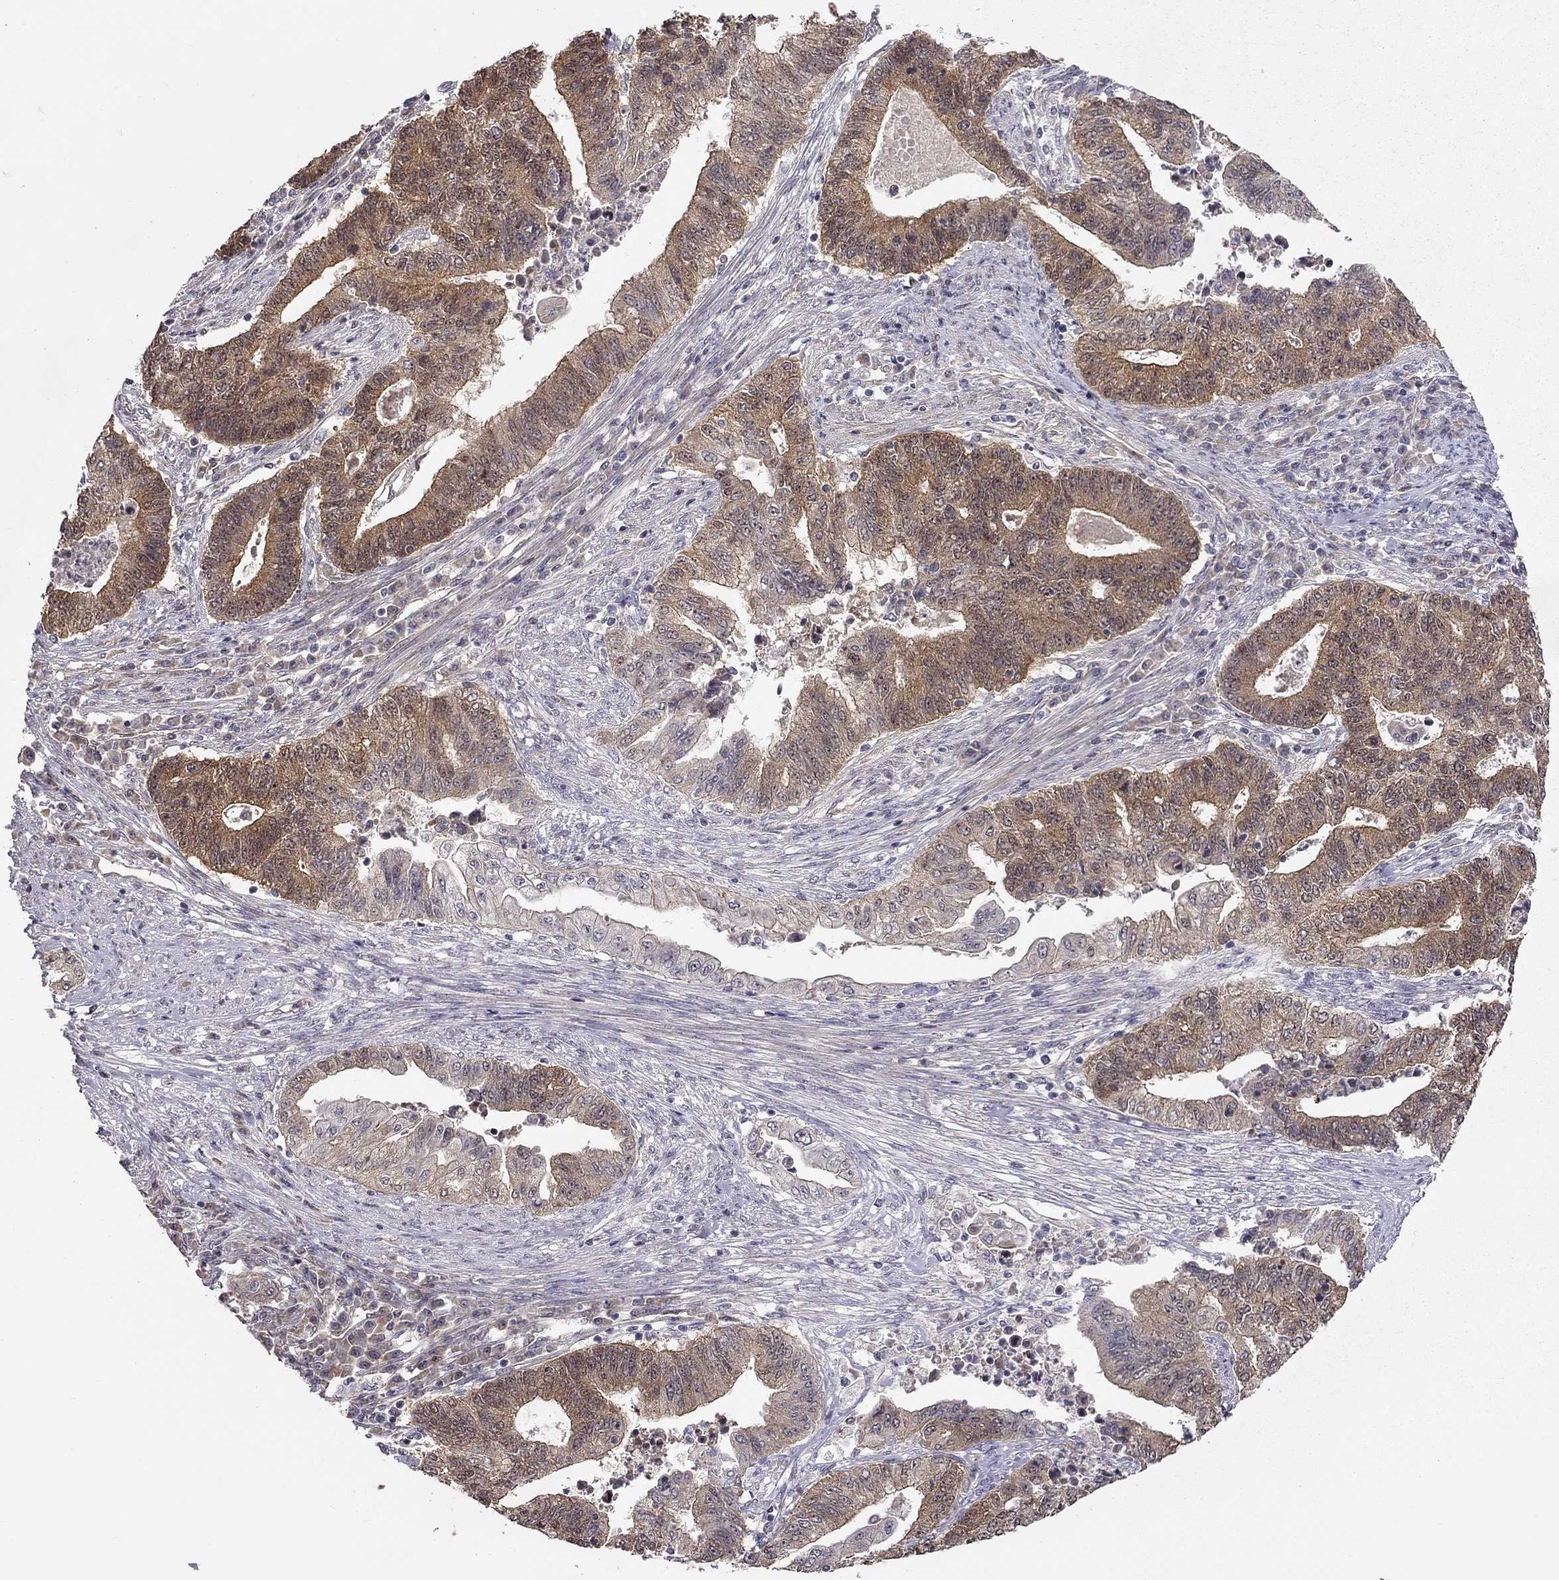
{"staining": {"intensity": "moderate", "quantity": ">75%", "location": "cytoplasmic/membranous"}, "tissue": "endometrial cancer", "cell_type": "Tumor cells", "image_type": "cancer", "snomed": [{"axis": "morphology", "description": "Adenocarcinoma, NOS"}, {"axis": "topography", "description": "Uterus"}, {"axis": "topography", "description": "Endometrium"}], "caption": "High-magnification brightfield microscopy of endometrial adenocarcinoma stained with DAB (brown) and counterstained with hematoxylin (blue). tumor cells exhibit moderate cytoplasmic/membranous expression is seen in approximately>75% of cells.", "gene": "STXBP6", "patient": {"sex": "female", "age": 54}}